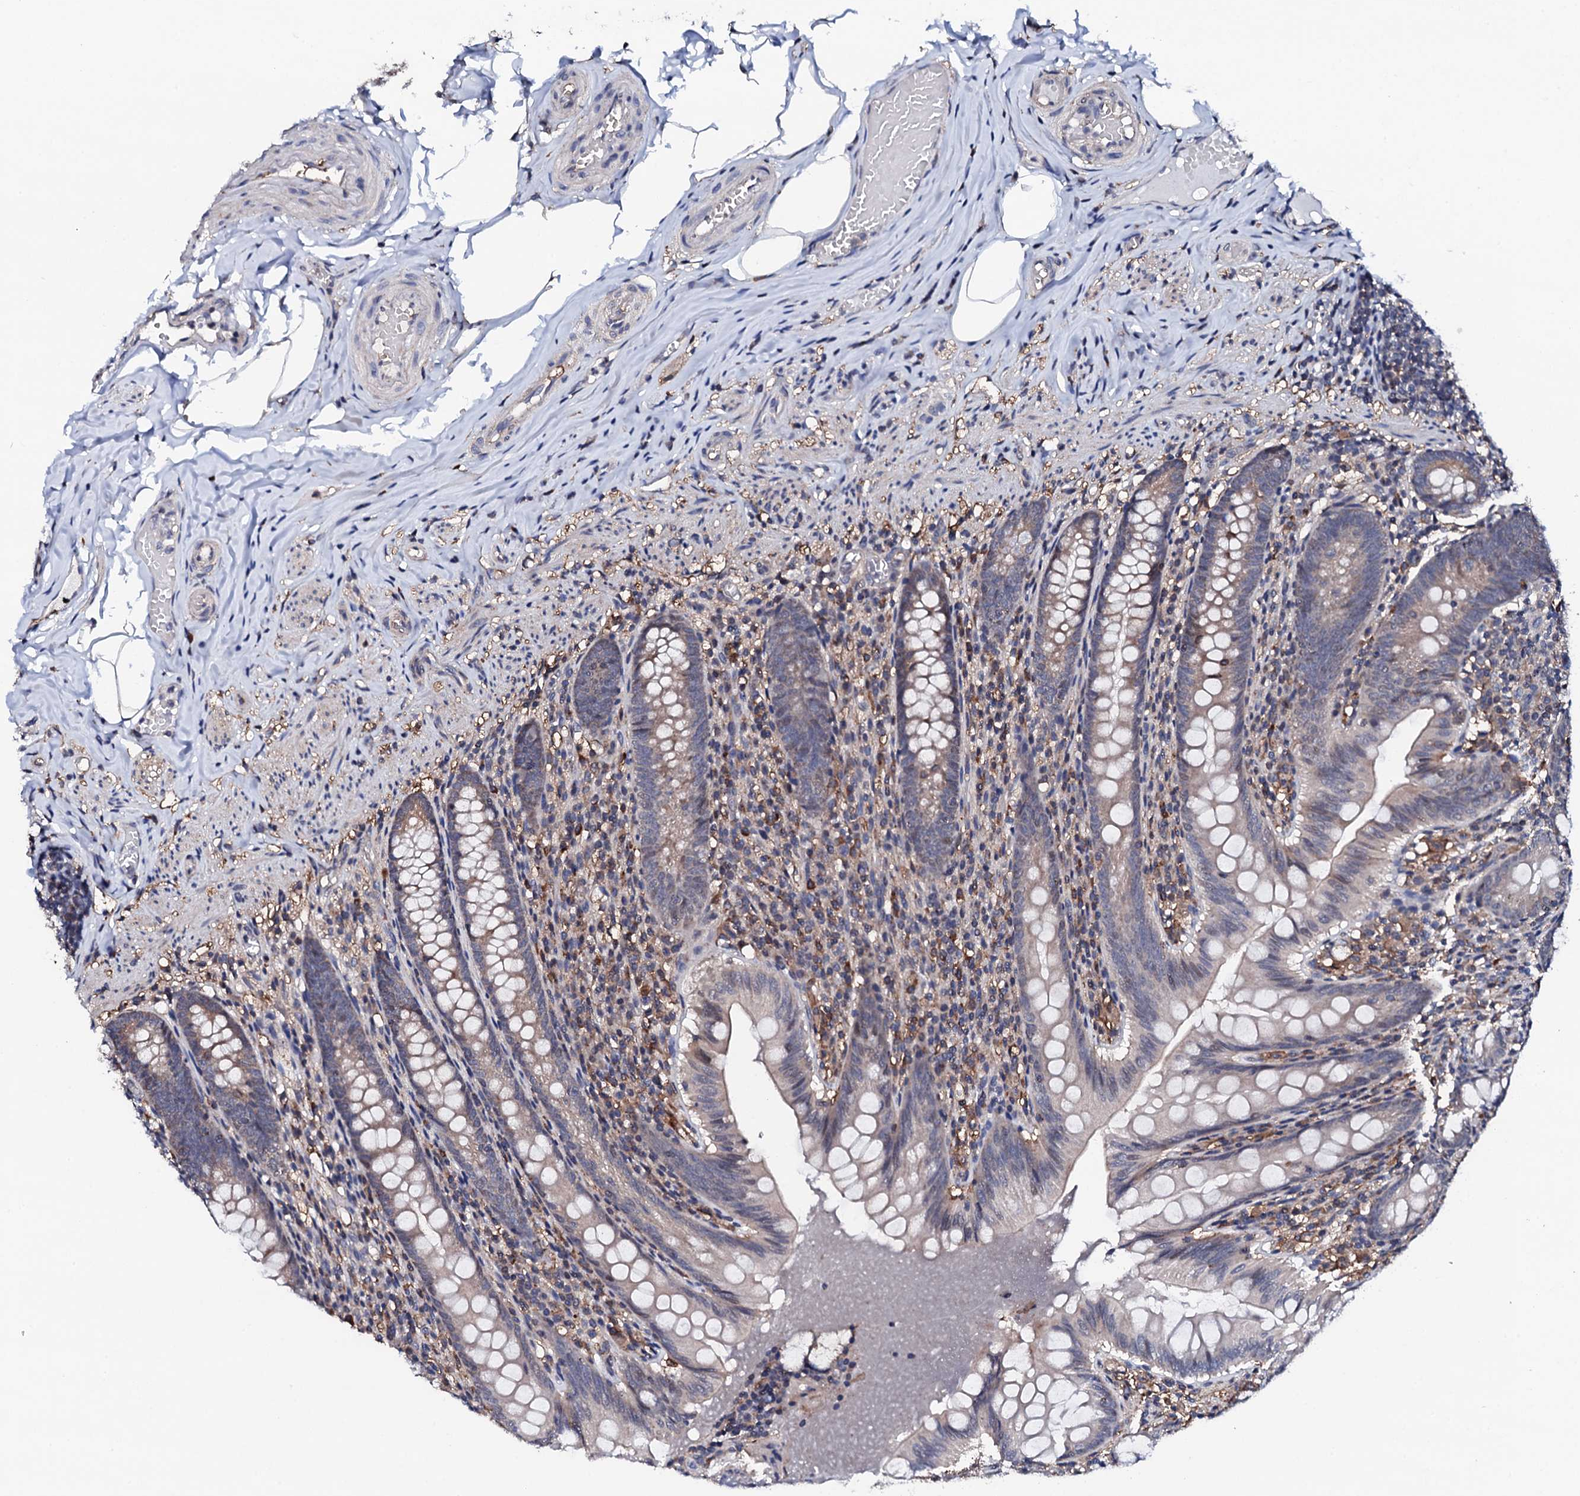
{"staining": {"intensity": "weak", "quantity": "<25%", "location": "cytoplasmic/membranous"}, "tissue": "appendix", "cell_type": "Glandular cells", "image_type": "normal", "snomed": [{"axis": "morphology", "description": "Normal tissue, NOS"}, {"axis": "topography", "description": "Appendix"}], "caption": "Glandular cells show no significant protein positivity in normal appendix. Nuclei are stained in blue.", "gene": "EDC3", "patient": {"sex": "male", "age": 55}}